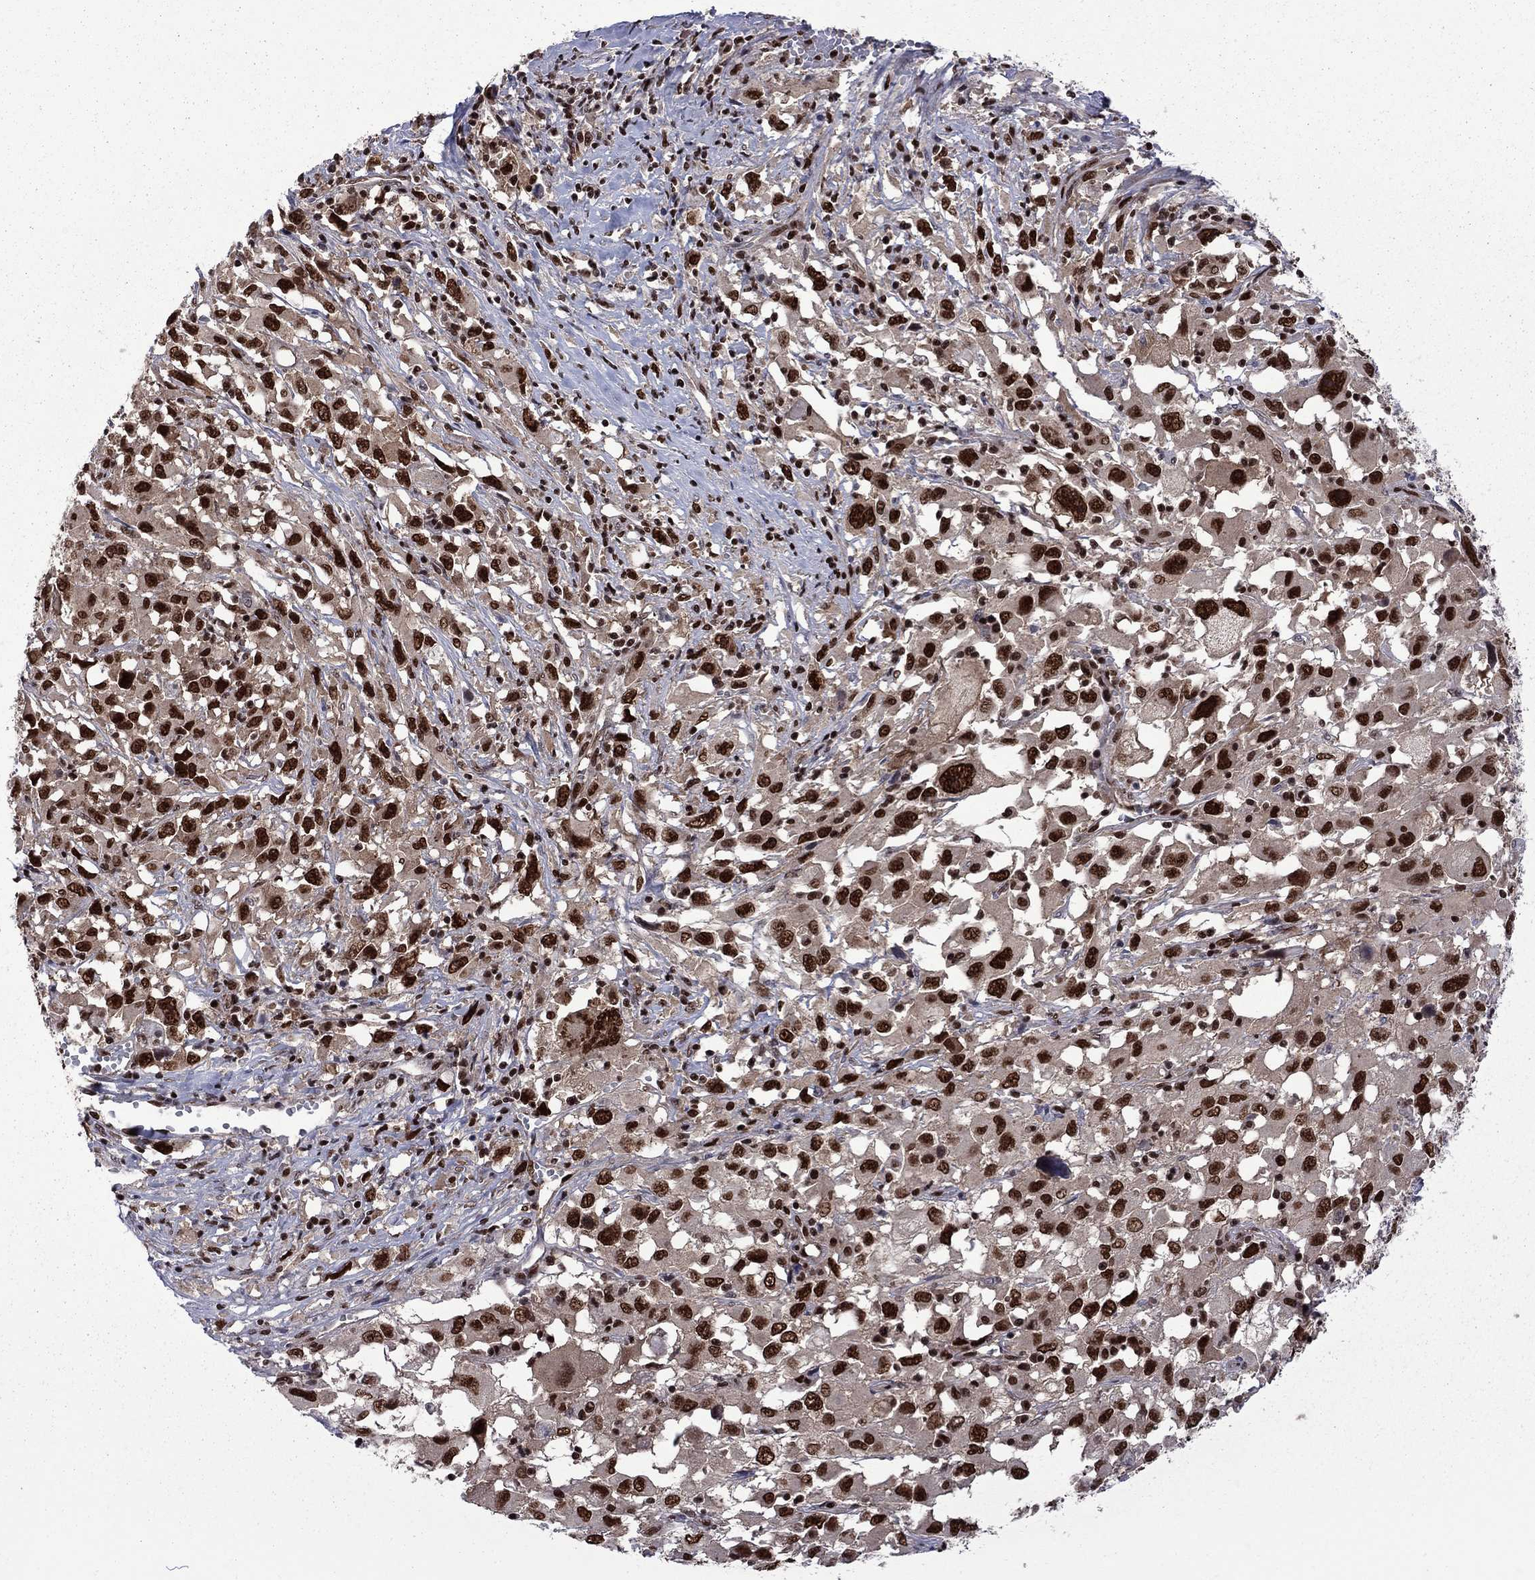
{"staining": {"intensity": "strong", "quantity": ">75%", "location": "nuclear"}, "tissue": "melanoma", "cell_type": "Tumor cells", "image_type": "cancer", "snomed": [{"axis": "morphology", "description": "Malignant melanoma, Metastatic site"}, {"axis": "topography", "description": "Soft tissue"}], "caption": "Human melanoma stained for a protein (brown) exhibits strong nuclear positive expression in about >75% of tumor cells.", "gene": "MED25", "patient": {"sex": "male", "age": 50}}